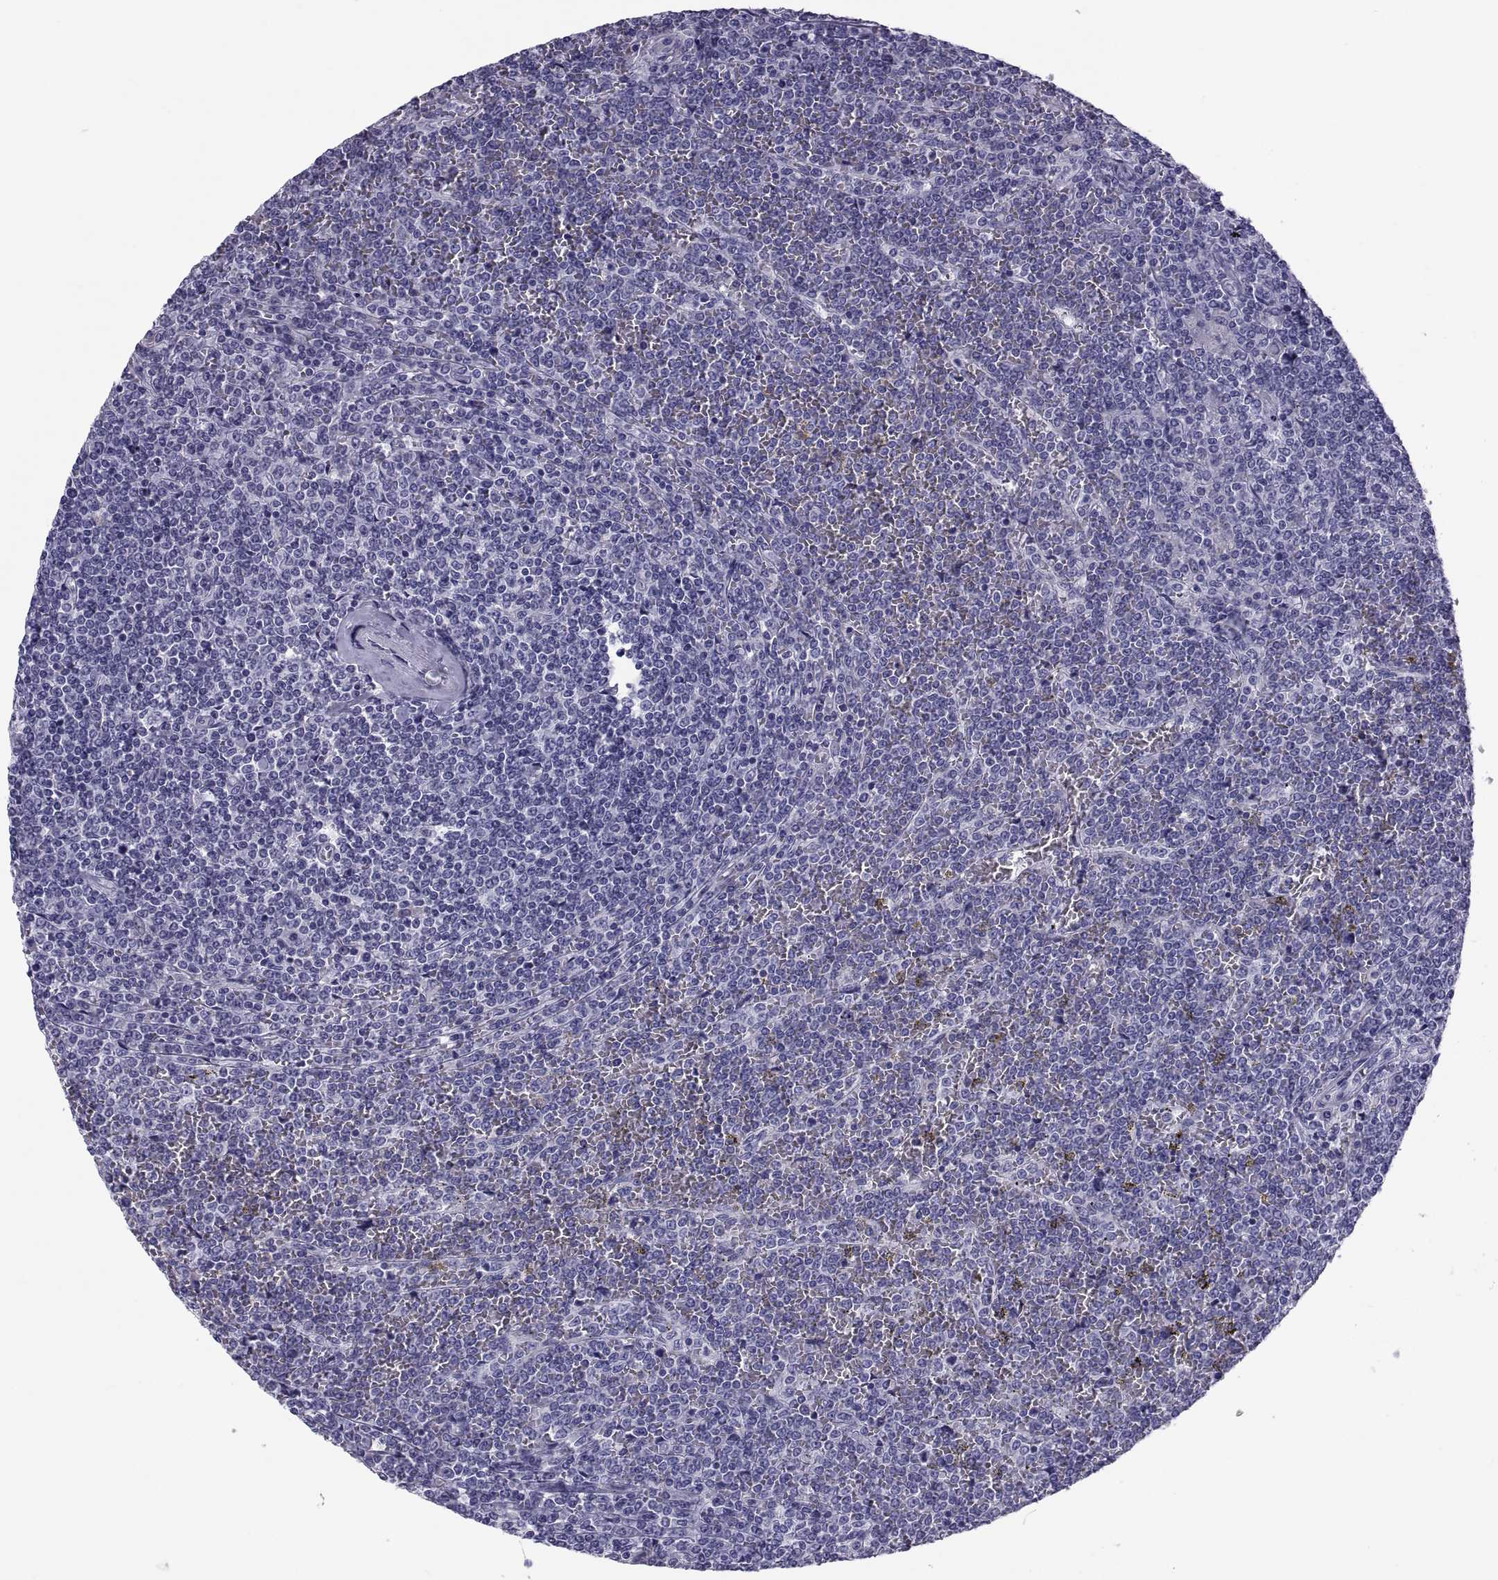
{"staining": {"intensity": "negative", "quantity": "none", "location": "none"}, "tissue": "lymphoma", "cell_type": "Tumor cells", "image_type": "cancer", "snomed": [{"axis": "morphology", "description": "Malignant lymphoma, non-Hodgkin's type, Low grade"}, {"axis": "topography", "description": "Spleen"}], "caption": "Lymphoma stained for a protein using IHC exhibits no positivity tumor cells.", "gene": "DEFB129", "patient": {"sex": "female", "age": 19}}